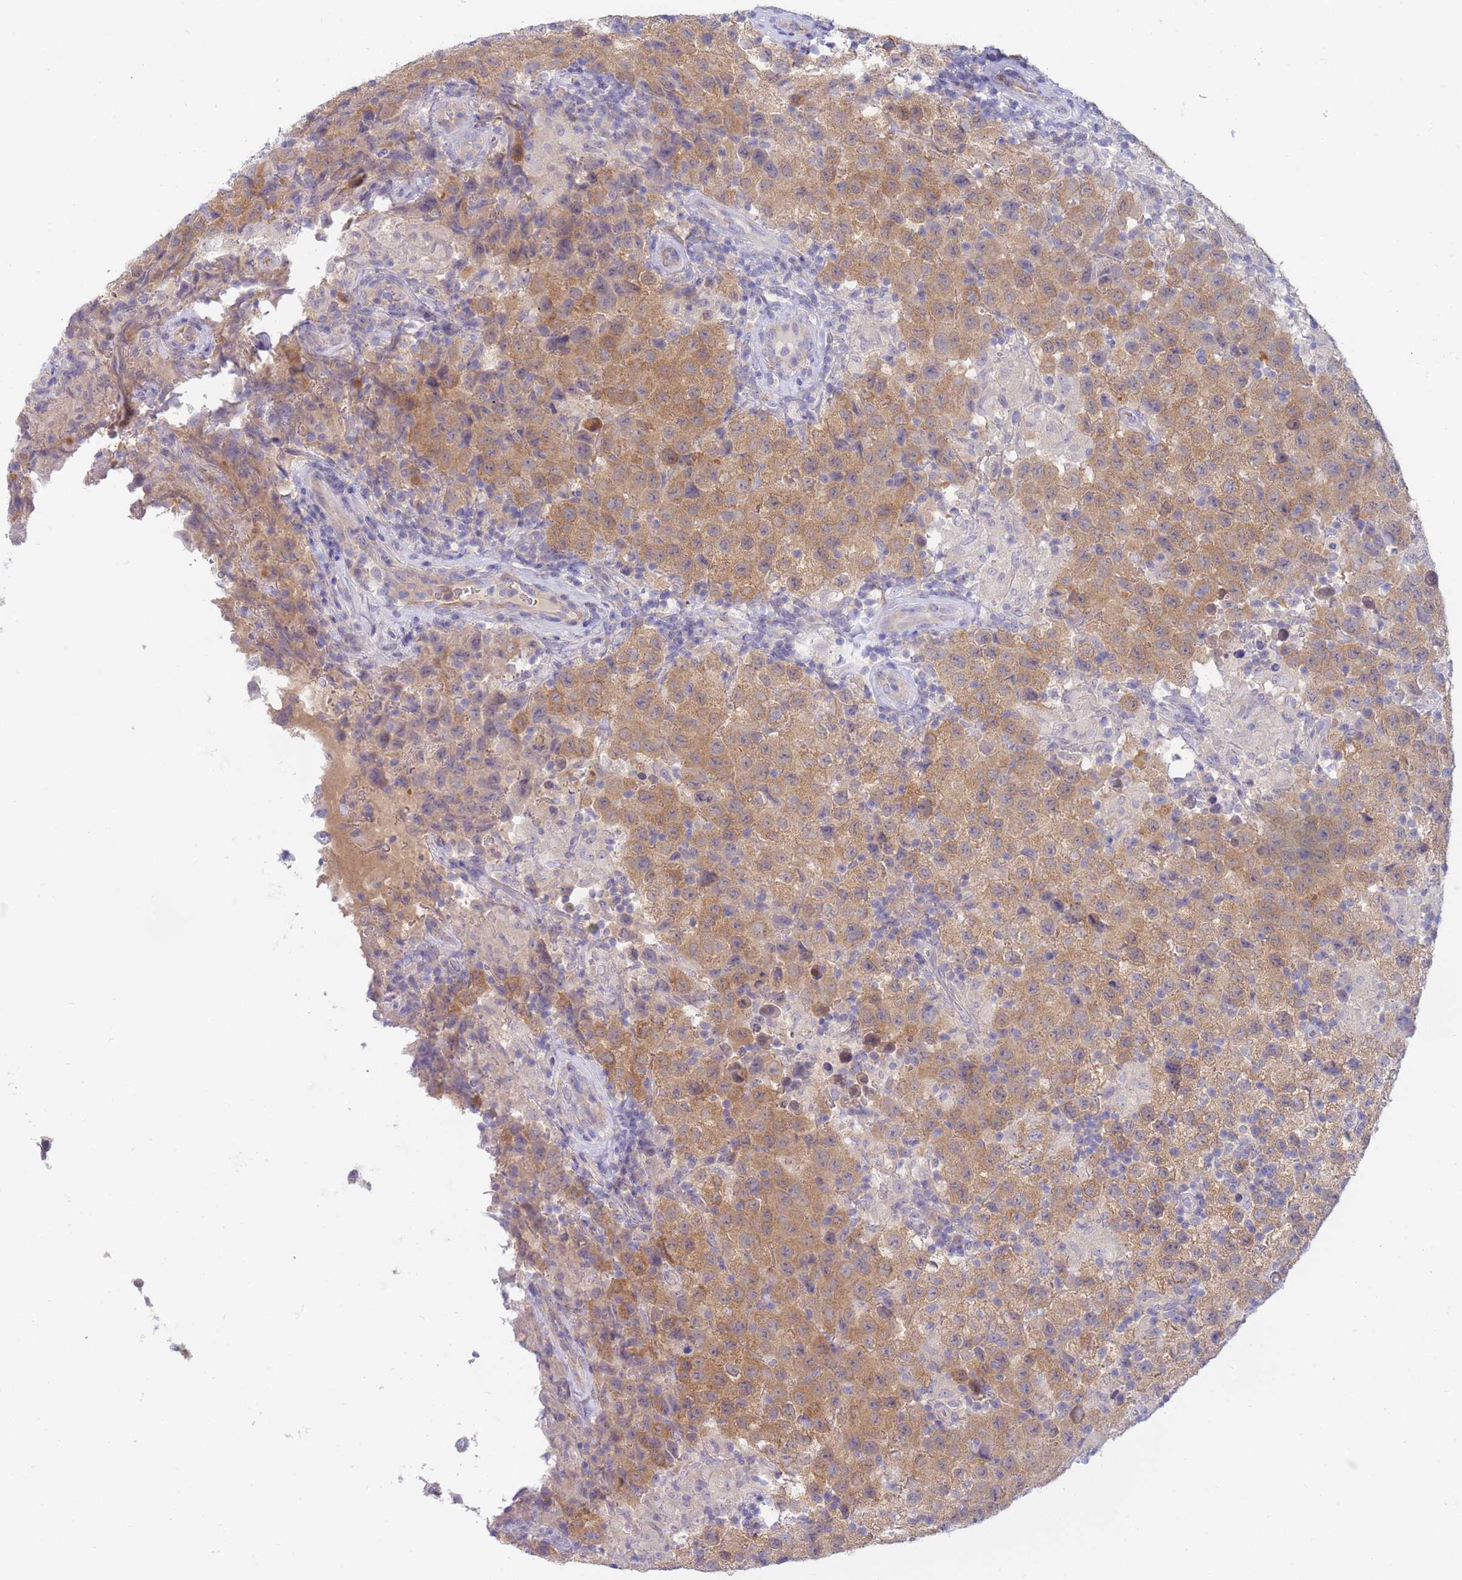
{"staining": {"intensity": "moderate", "quantity": ">75%", "location": "cytoplasmic/membranous"}, "tissue": "testis cancer", "cell_type": "Tumor cells", "image_type": "cancer", "snomed": [{"axis": "morphology", "description": "Seminoma, NOS"}, {"axis": "morphology", "description": "Carcinoma, Embryonal, NOS"}, {"axis": "topography", "description": "Testis"}], "caption": "High-power microscopy captured an immunohistochemistry histopathology image of testis cancer (embryonal carcinoma), revealing moderate cytoplasmic/membranous expression in about >75% of tumor cells.", "gene": "SUGT1", "patient": {"sex": "male", "age": 41}}